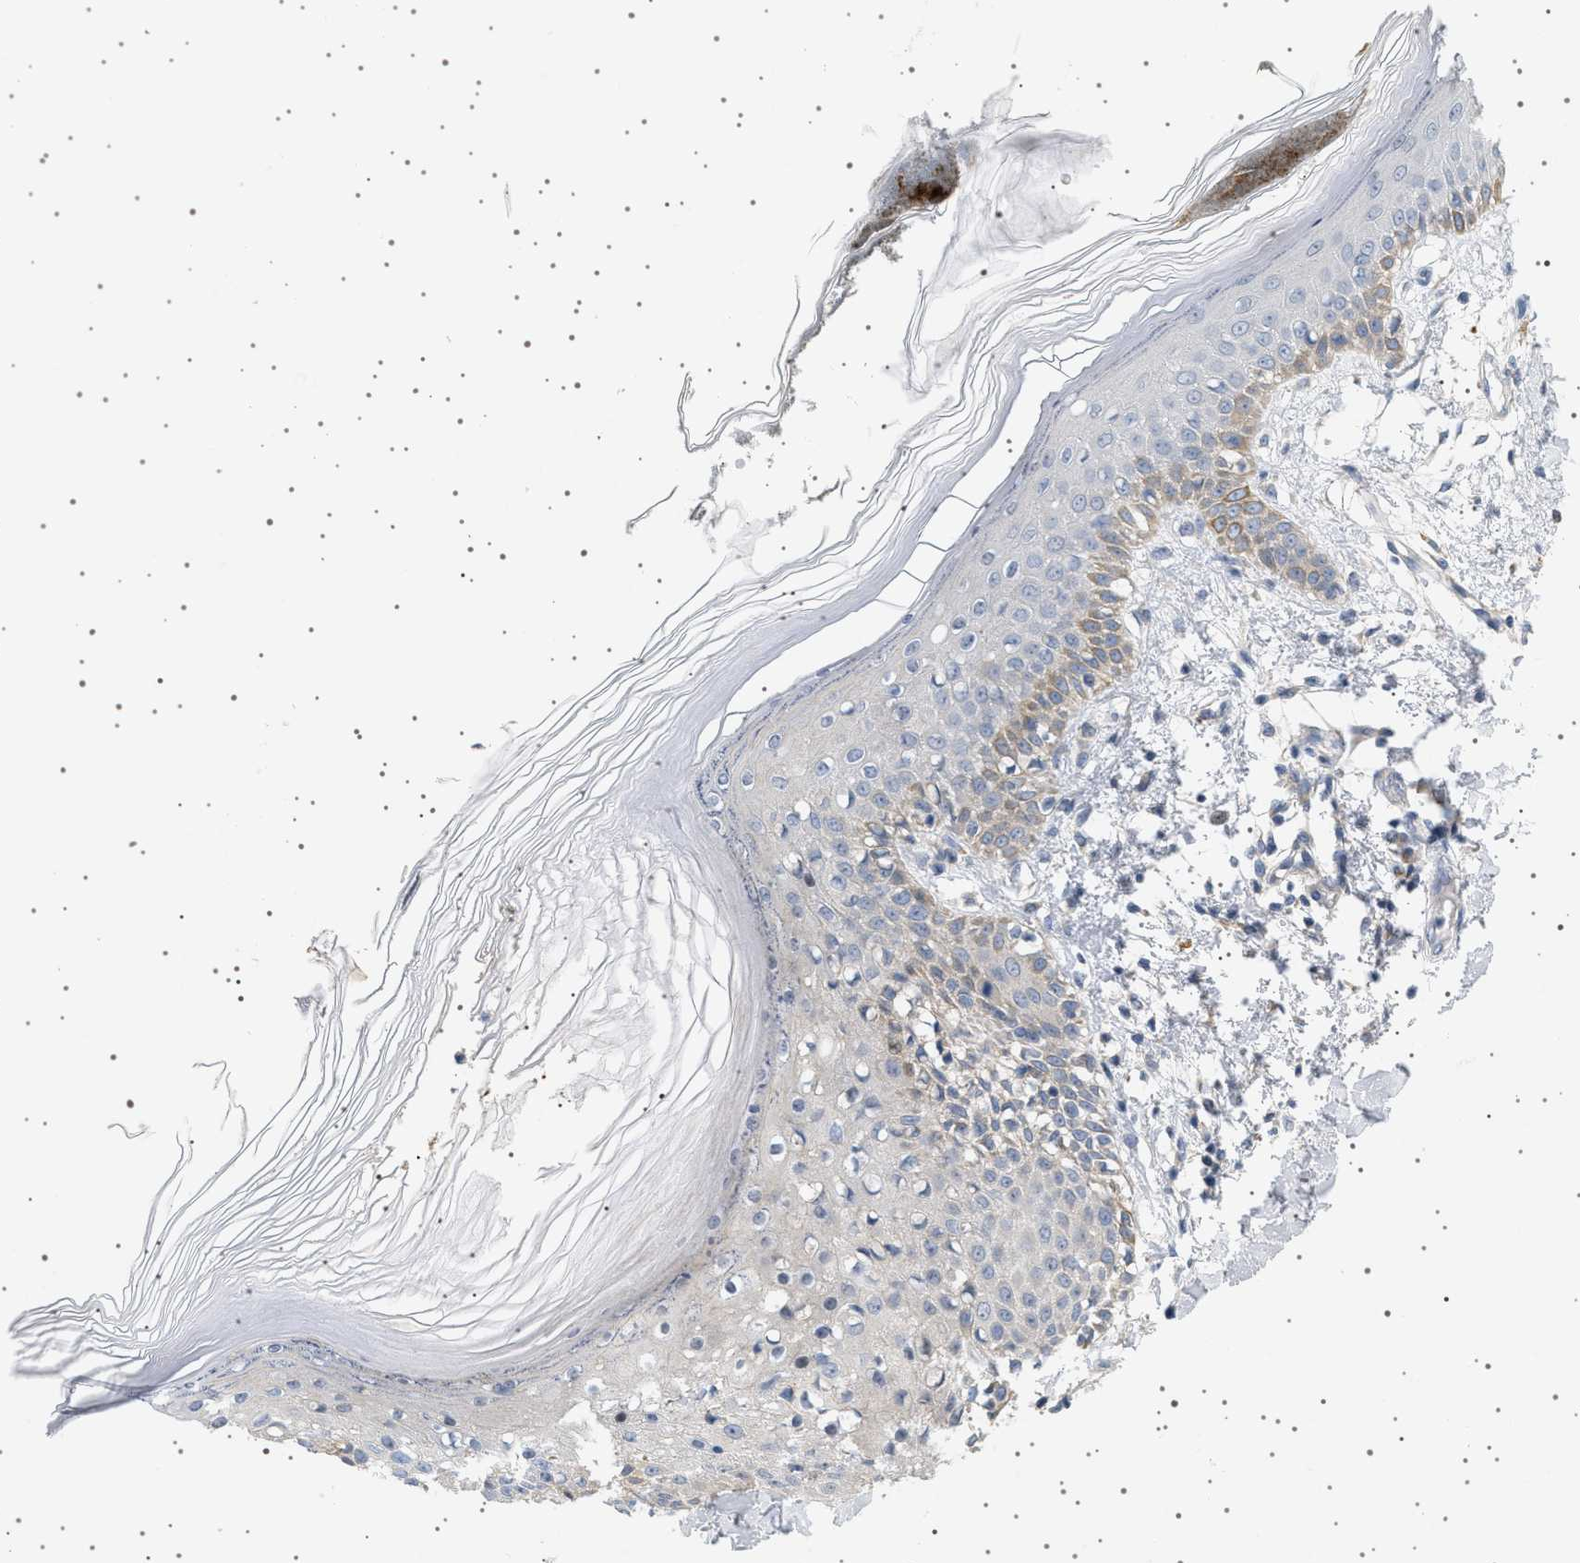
{"staining": {"intensity": "negative", "quantity": "none", "location": "none"}, "tissue": "skin", "cell_type": "Fibroblasts", "image_type": "normal", "snomed": [{"axis": "morphology", "description": "Normal tissue, NOS"}, {"axis": "topography", "description": "Skin"}], "caption": "Immunohistochemical staining of normal human skin shows no significant staining in fibroblasts.", "gene": "ADCY10", "patient": {"sex": "male", "age": 53}}